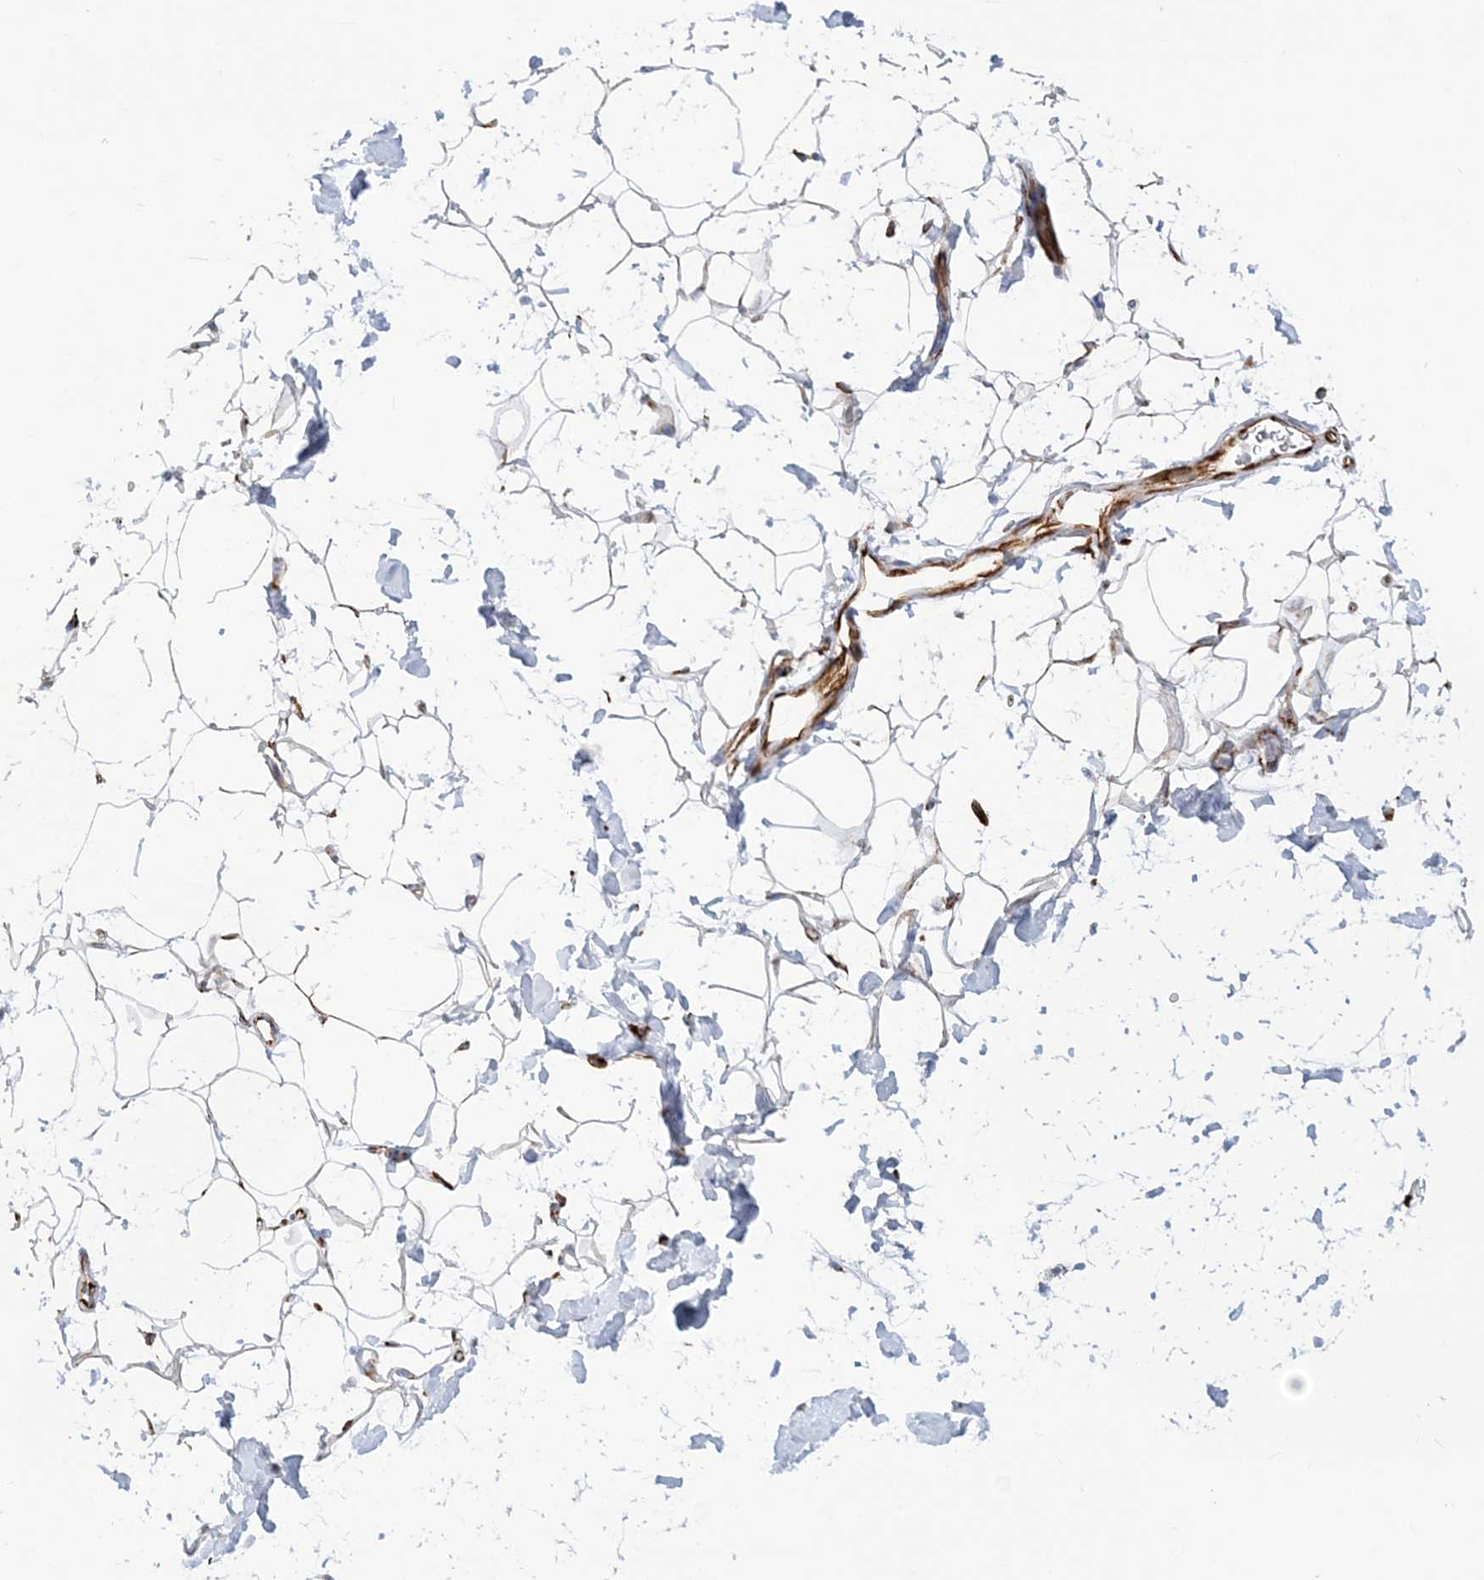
{"staining": {"intensity": "negative", "quantity": "none", "location": "none"}, "tissue": "adipose tissue", "cell_type": "Adipocytes", "image_type": "normal", "snomed": [{"axis": "morphology", "description": "Normal tissue, NOS"}, {"axis": "topography", "description": "Breast"}], "caption": "Immunohistochemical staining of normal adipose tissue displays no significant positivity in adipocytes. (Brightfield microscopy of DAB IHC at high magnification).", "gene": "PPIL6", "patient": {"sex": "female", "age": 26}}